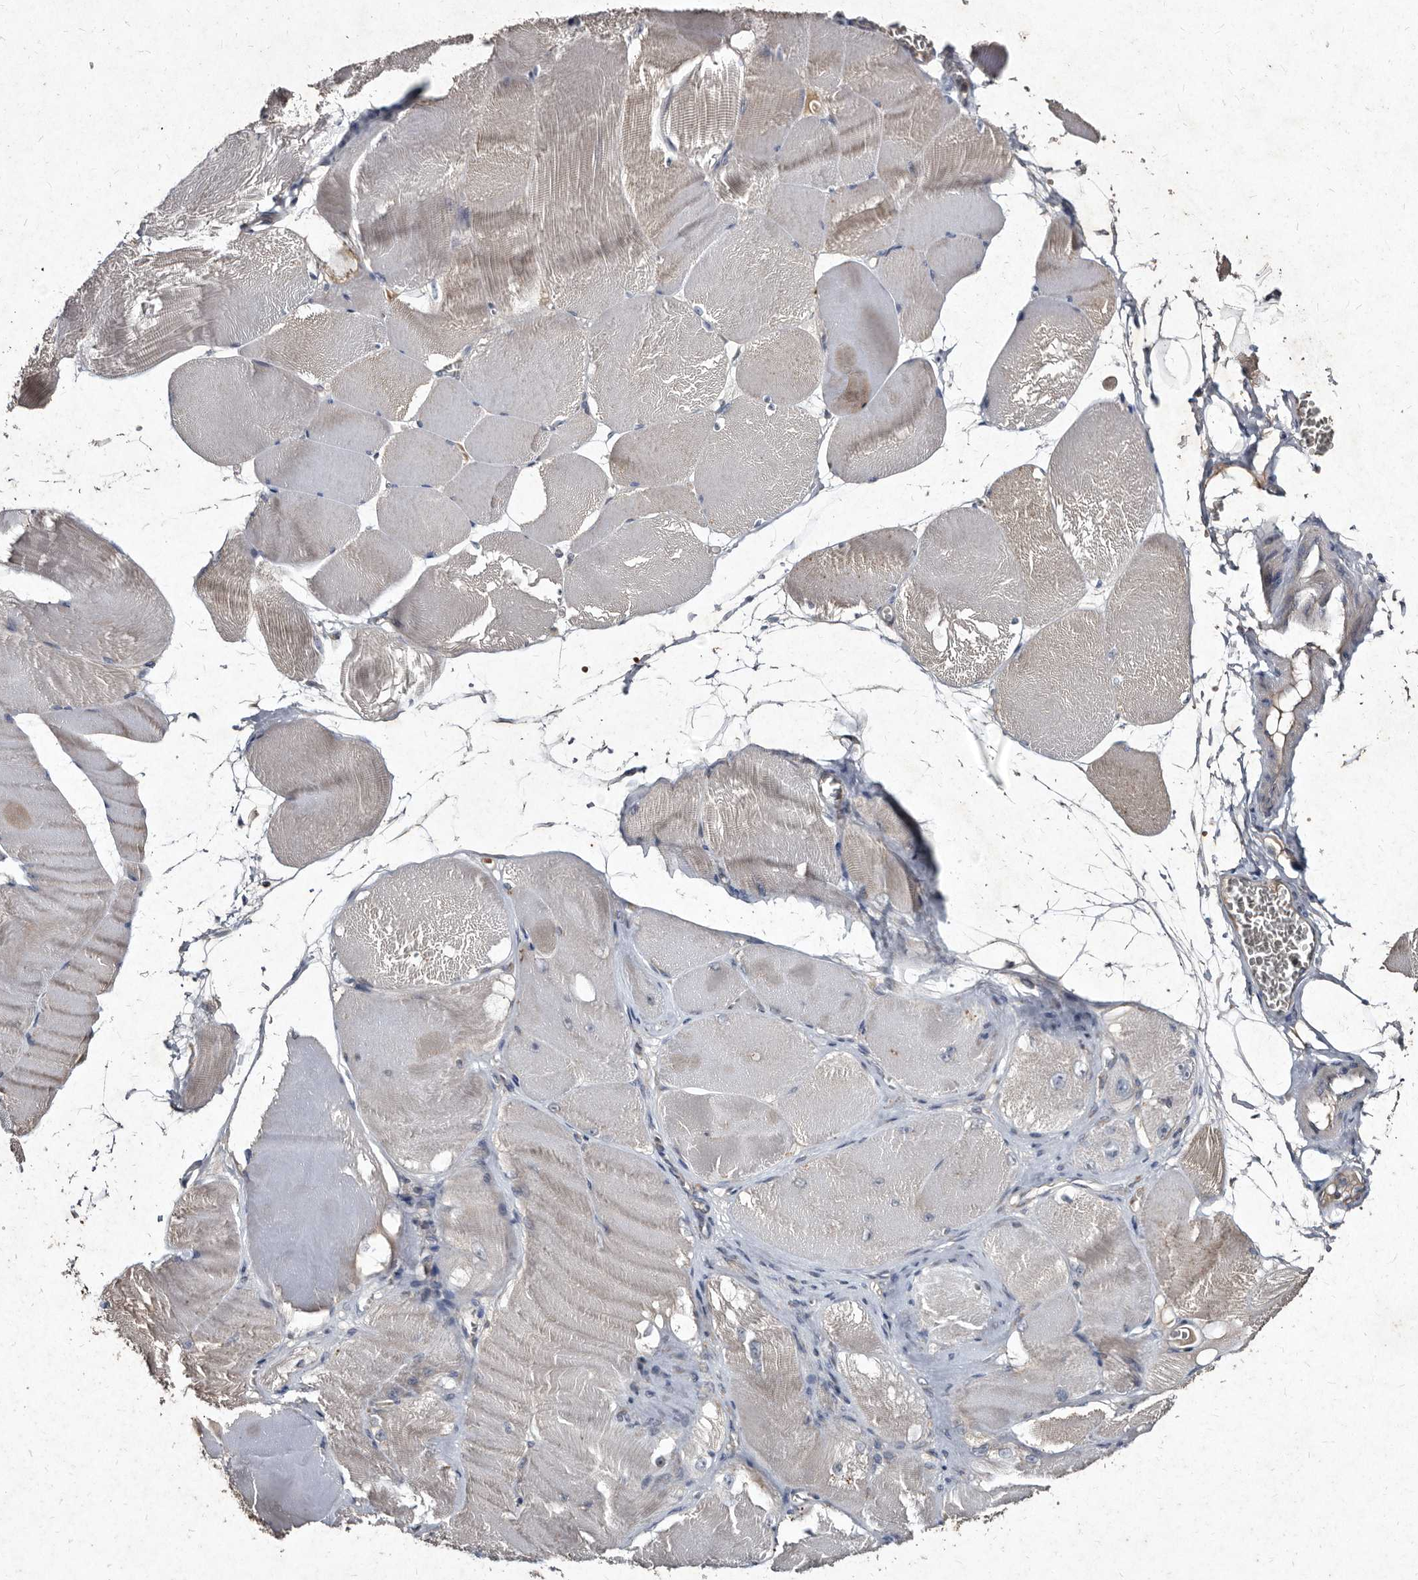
{"staining": {"intensity": "weak", "quantity": "<25%", "location": "cytoplasmic/membranous"}, "tissue": "skeletal muscle", "cell_type": "Myocytes", "image_type": "normal", "snomed": [{"axis": "morphology", "description": "Normal tissue, NOS"}, {"axis": "morphology", "description": "Basal cell carcinoma"}, {"axis": "topography", "description": "Skeletal muscle"}], "caption": "The image reveals no significant staining in myocytes of skeletal muscle.", "gene": "YPEL1", "patient": {"sex": "female", "age": 64}}